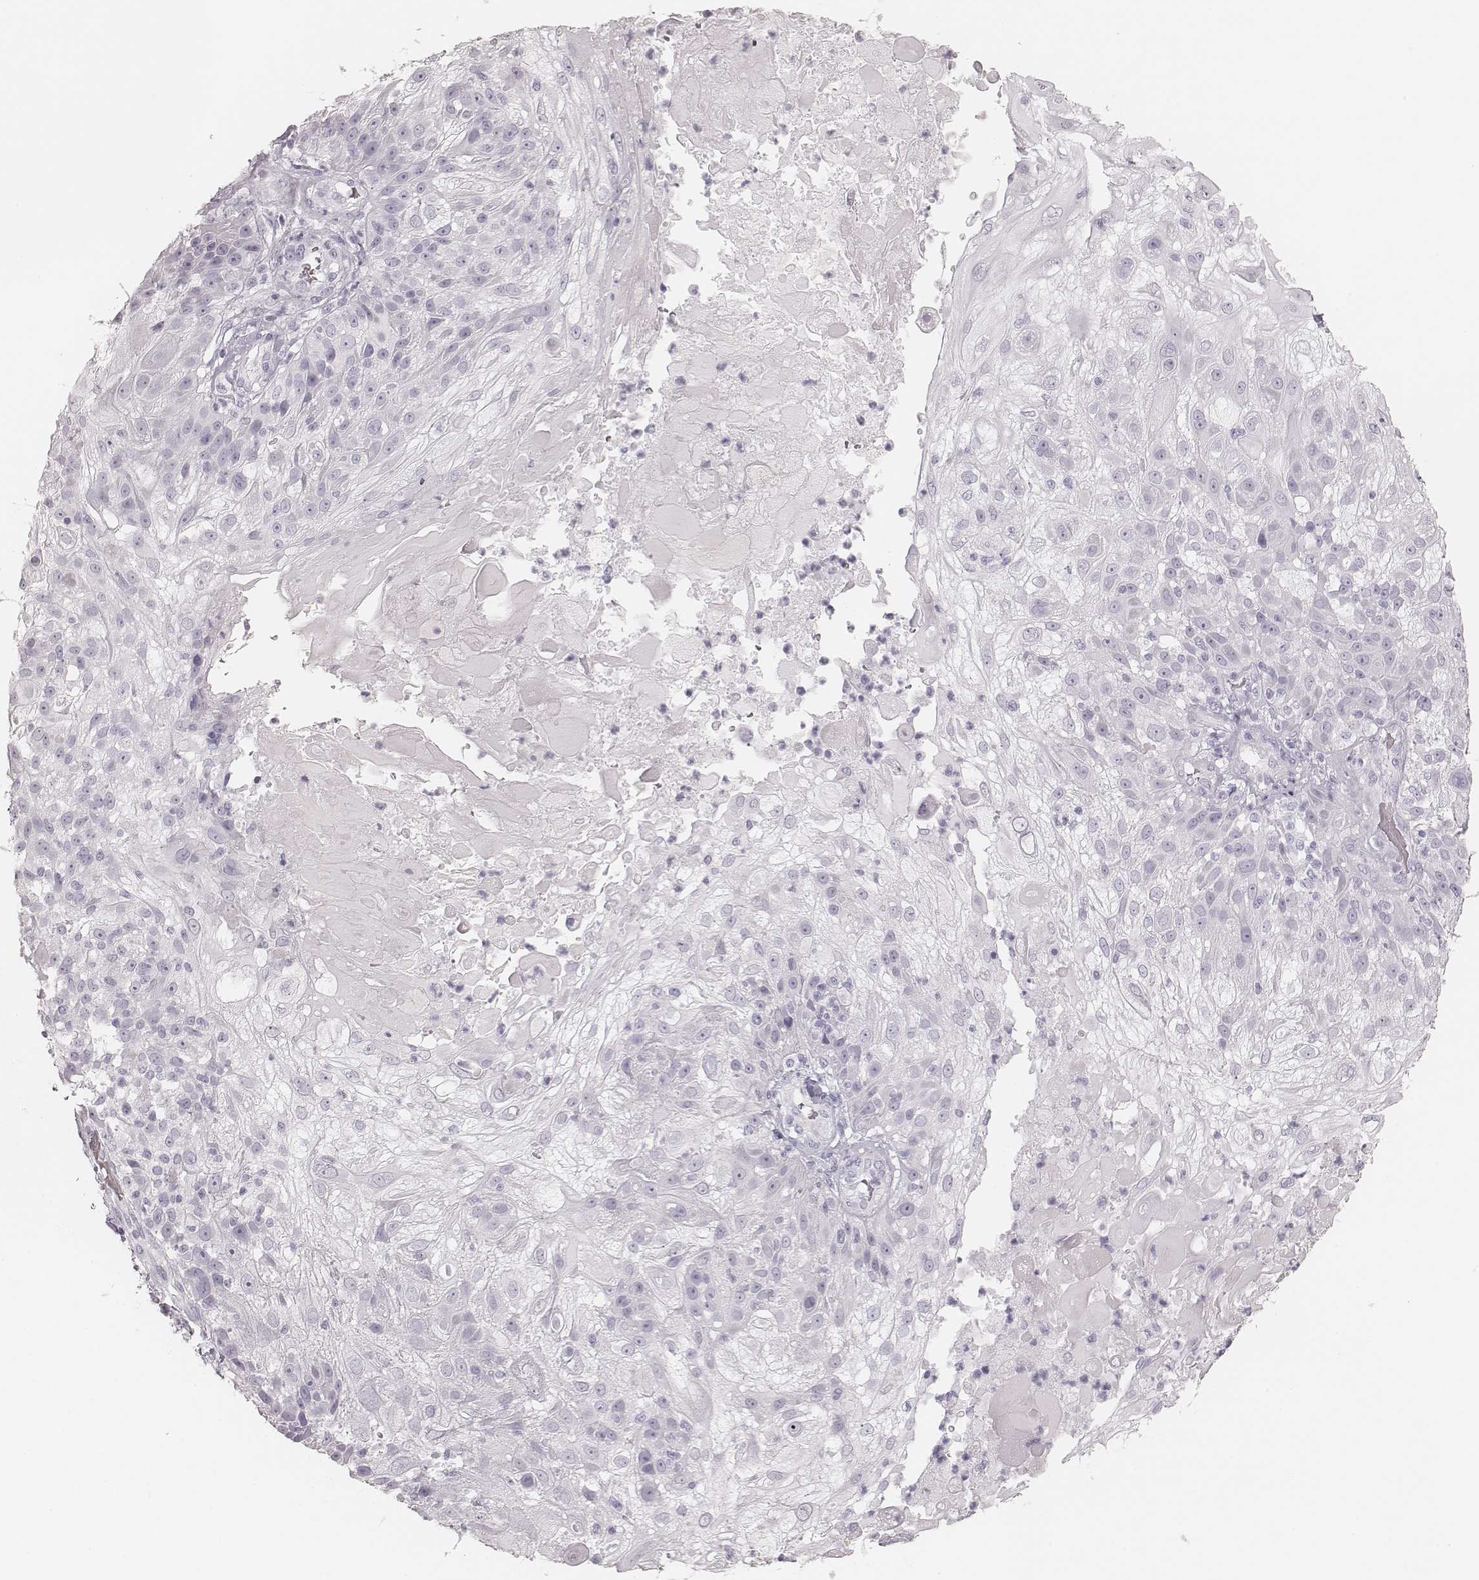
{"staining": {"intensity": "negative", "quantity": "none", "location": "none"}, "tissue": "skin cancer", "cell_type": "Tumor cells", "image_type": "cancer", "snomed": [{"axis": "morphology", "description": "Normal tissue, NOS"}, {"axis": "morphology", "description": "Squamous cell carcinoma, NOS"}, {"axis": "topography", "description": "Skin"}], "caption": "Immunohistochemistry of human squamous cell carcinoma (skin) demonstrates no expression in tumor cells.", "gene": "KRT82", "patient": {"sex": "female", "age": 83}}